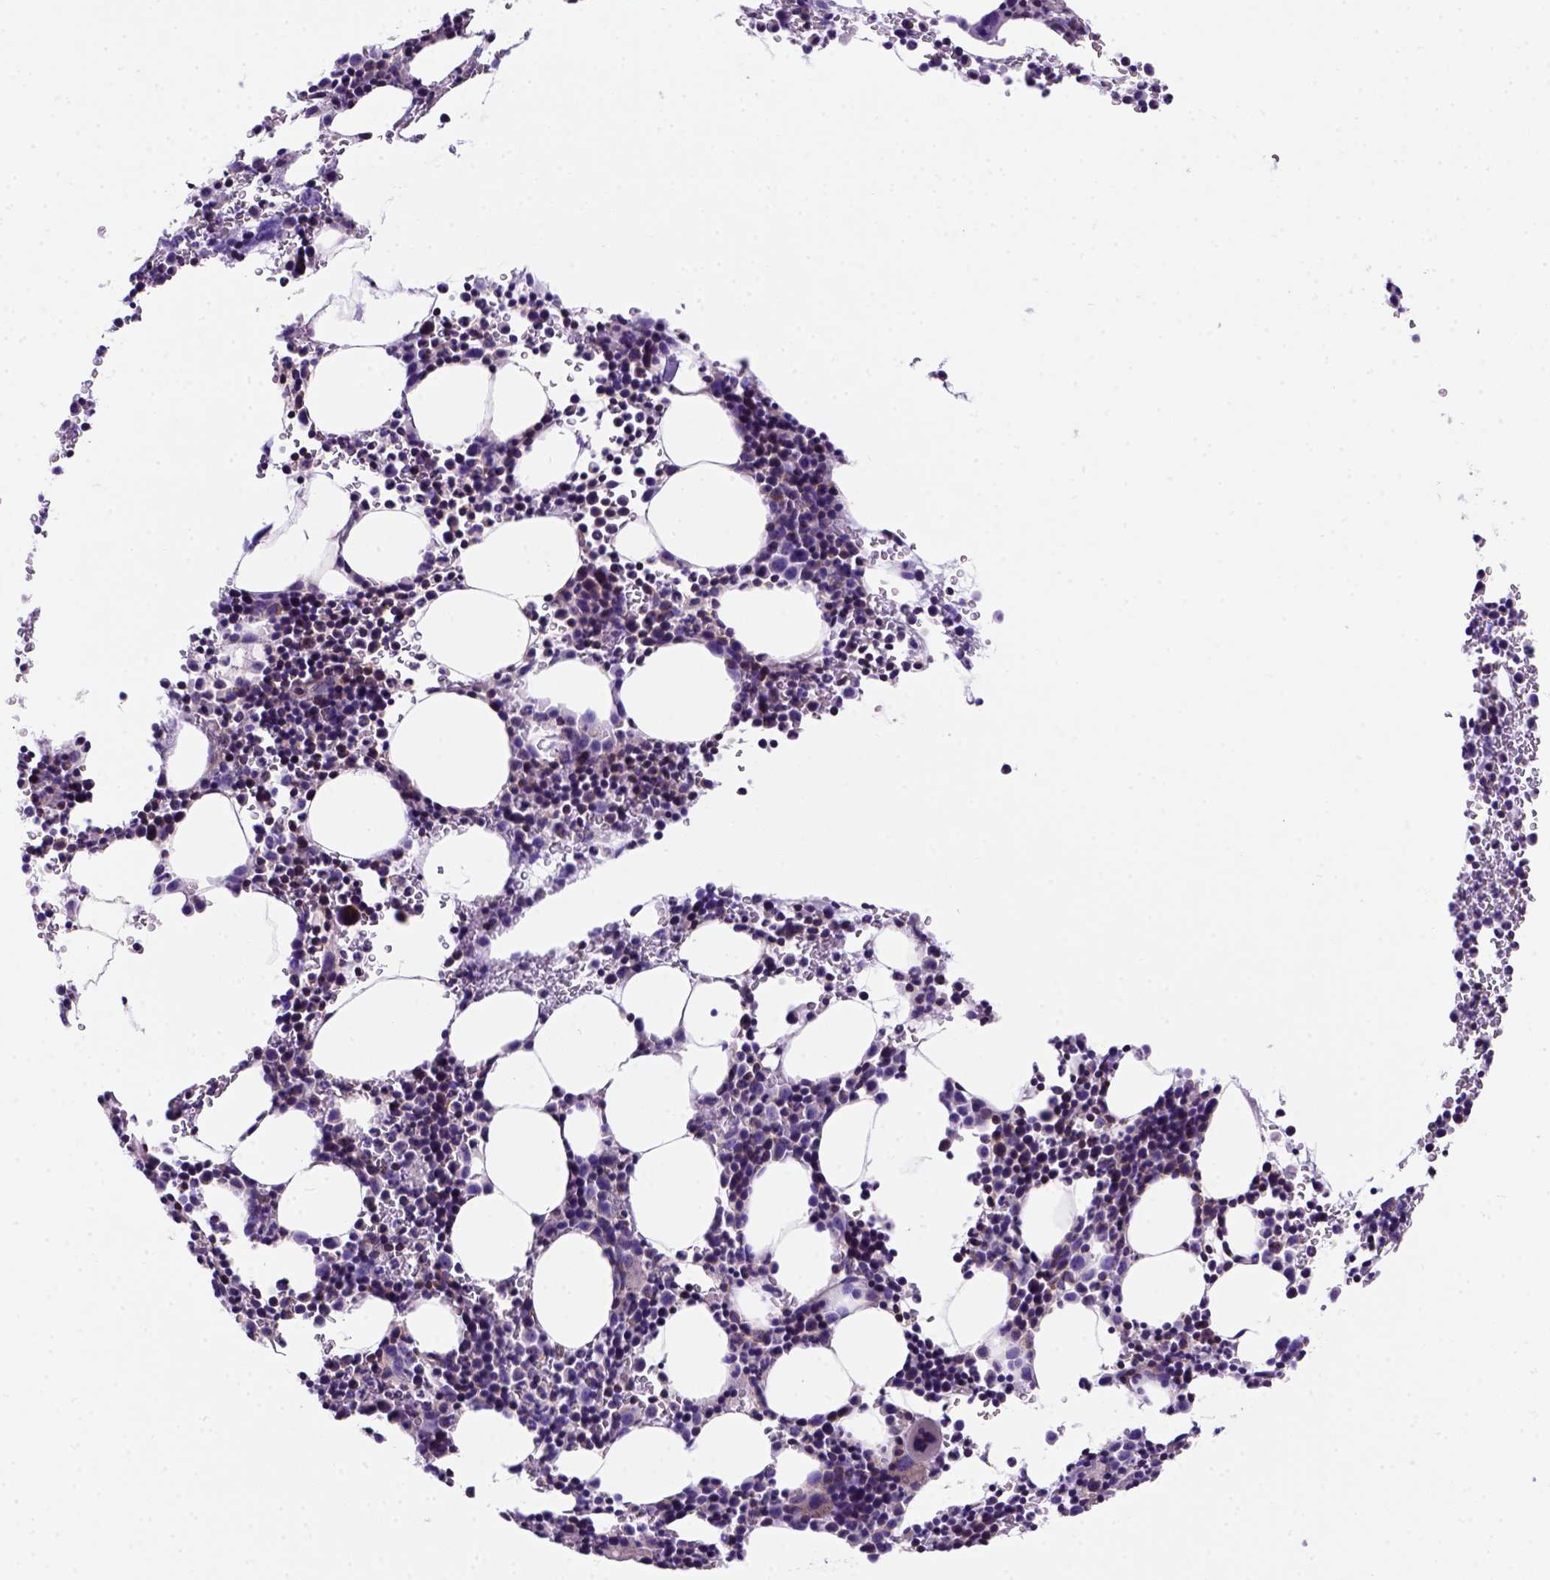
{"staining": {"intensity": "moderate", "quantity": "<25%", "location": "cytoplasmic/membranous"}, "tissue": "bone marrow", "cell_type": "Hematopoietic cells", "image_type": "normal", "snomed": [{"axis": "morphology", "description": "Normal tissue, NOS"}, {"axis": "topography", "description": "Bone marrow"}], "caption": "Immunohistochemical staining of normal human bone marrow reveals <25% levels of moderate cytoplasmic/membranous protein staining in approximately <25% of hematopoietic cells.", "gene": "FOXI1", "patient": {"sex": "male", "age": 58}}